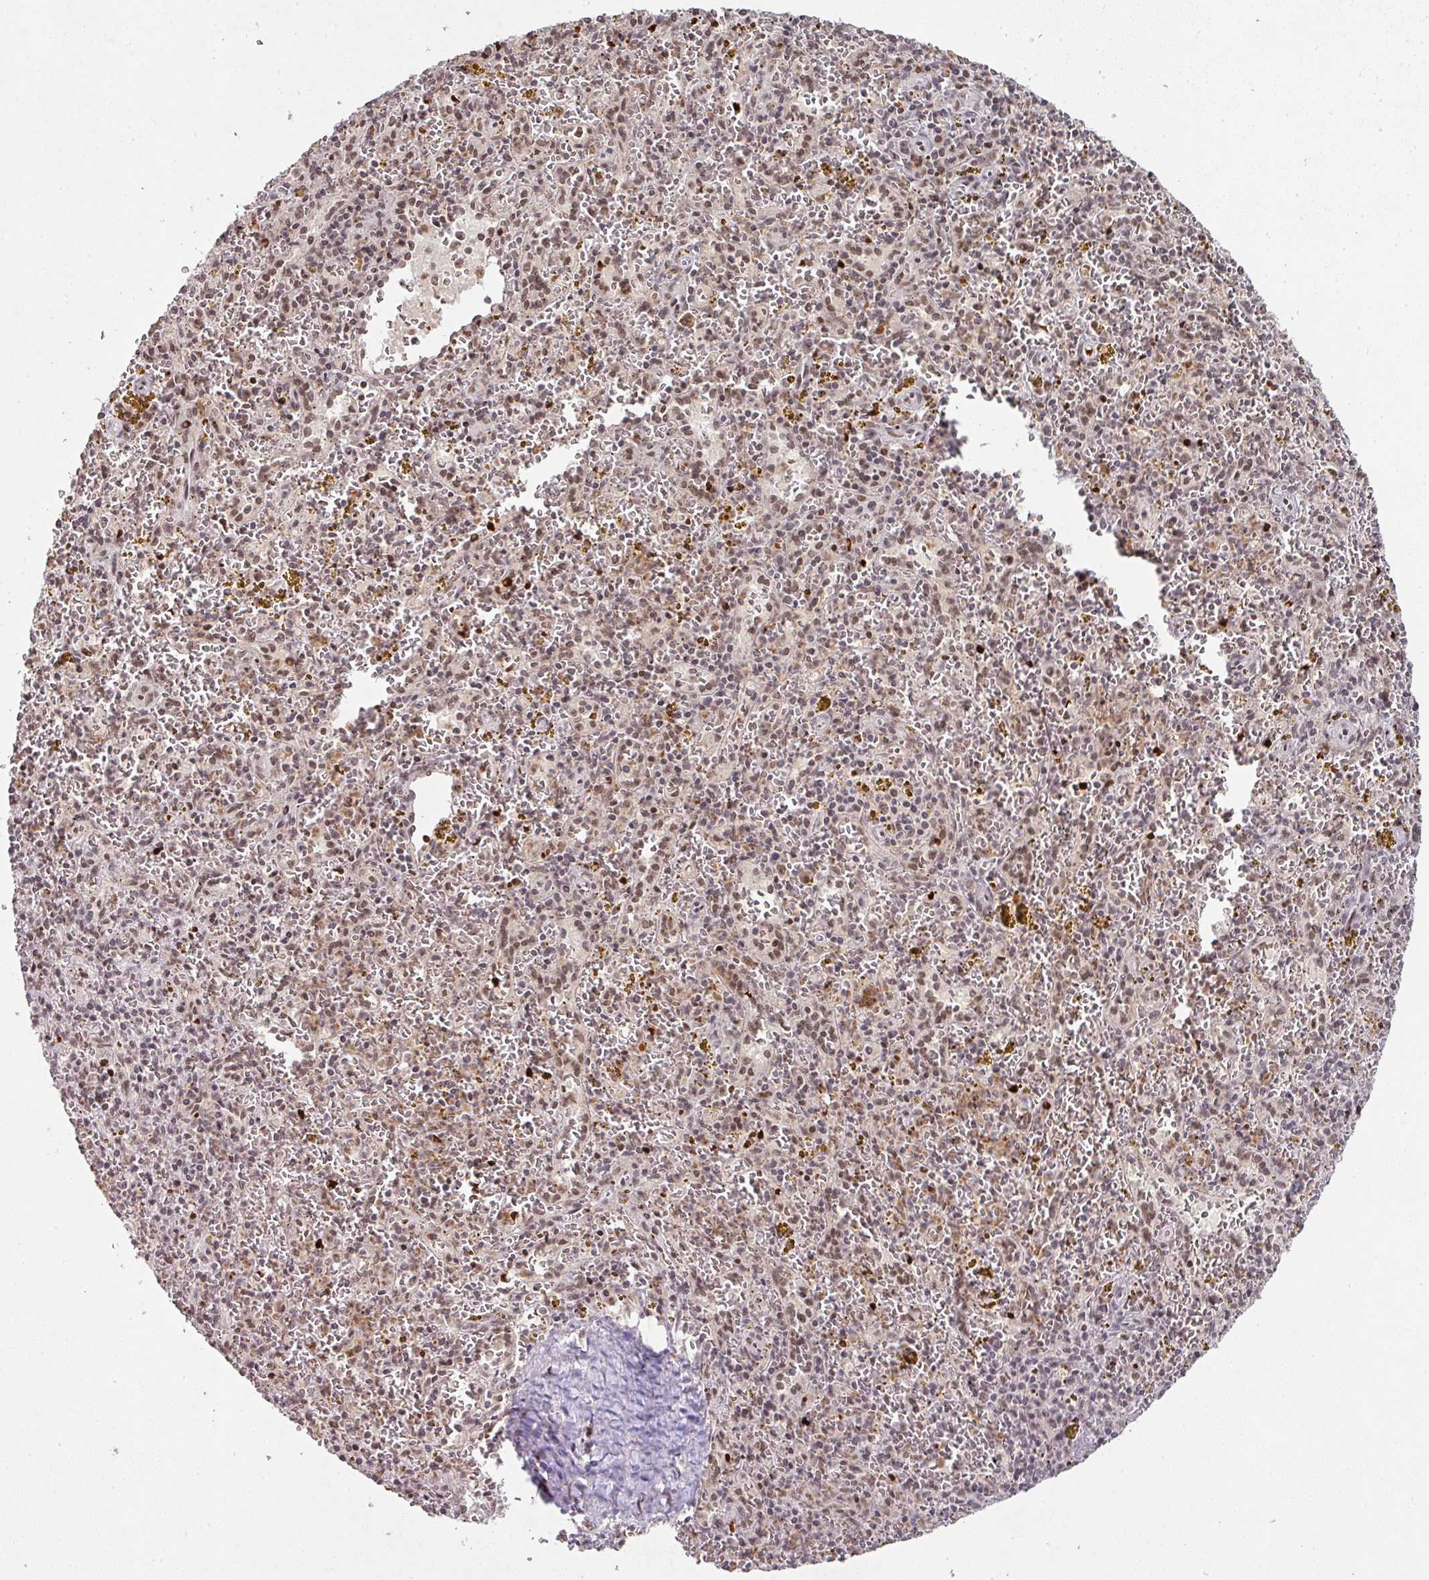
{"staining": {"intensity": "weak", "quantity": "25%-75%", "location": "cytoplasmic/membranous"}, "tissue": "spleen", "cell_type": "Cells in red pulp", "image_type": "normal", "snomed": [{"axis": "morphology", "description": "Normal tissue, NOS"}, {"axis": "topography", "description": "Spleen"}], "caption": "Cells in red pulp exhibit low levels of weak cytoplasmic/membranous expression in about 25%-75% of cells in unremarkable human spleen.", "gene": "NEIL1", "patient": {"sex": "male", "age": 57}}